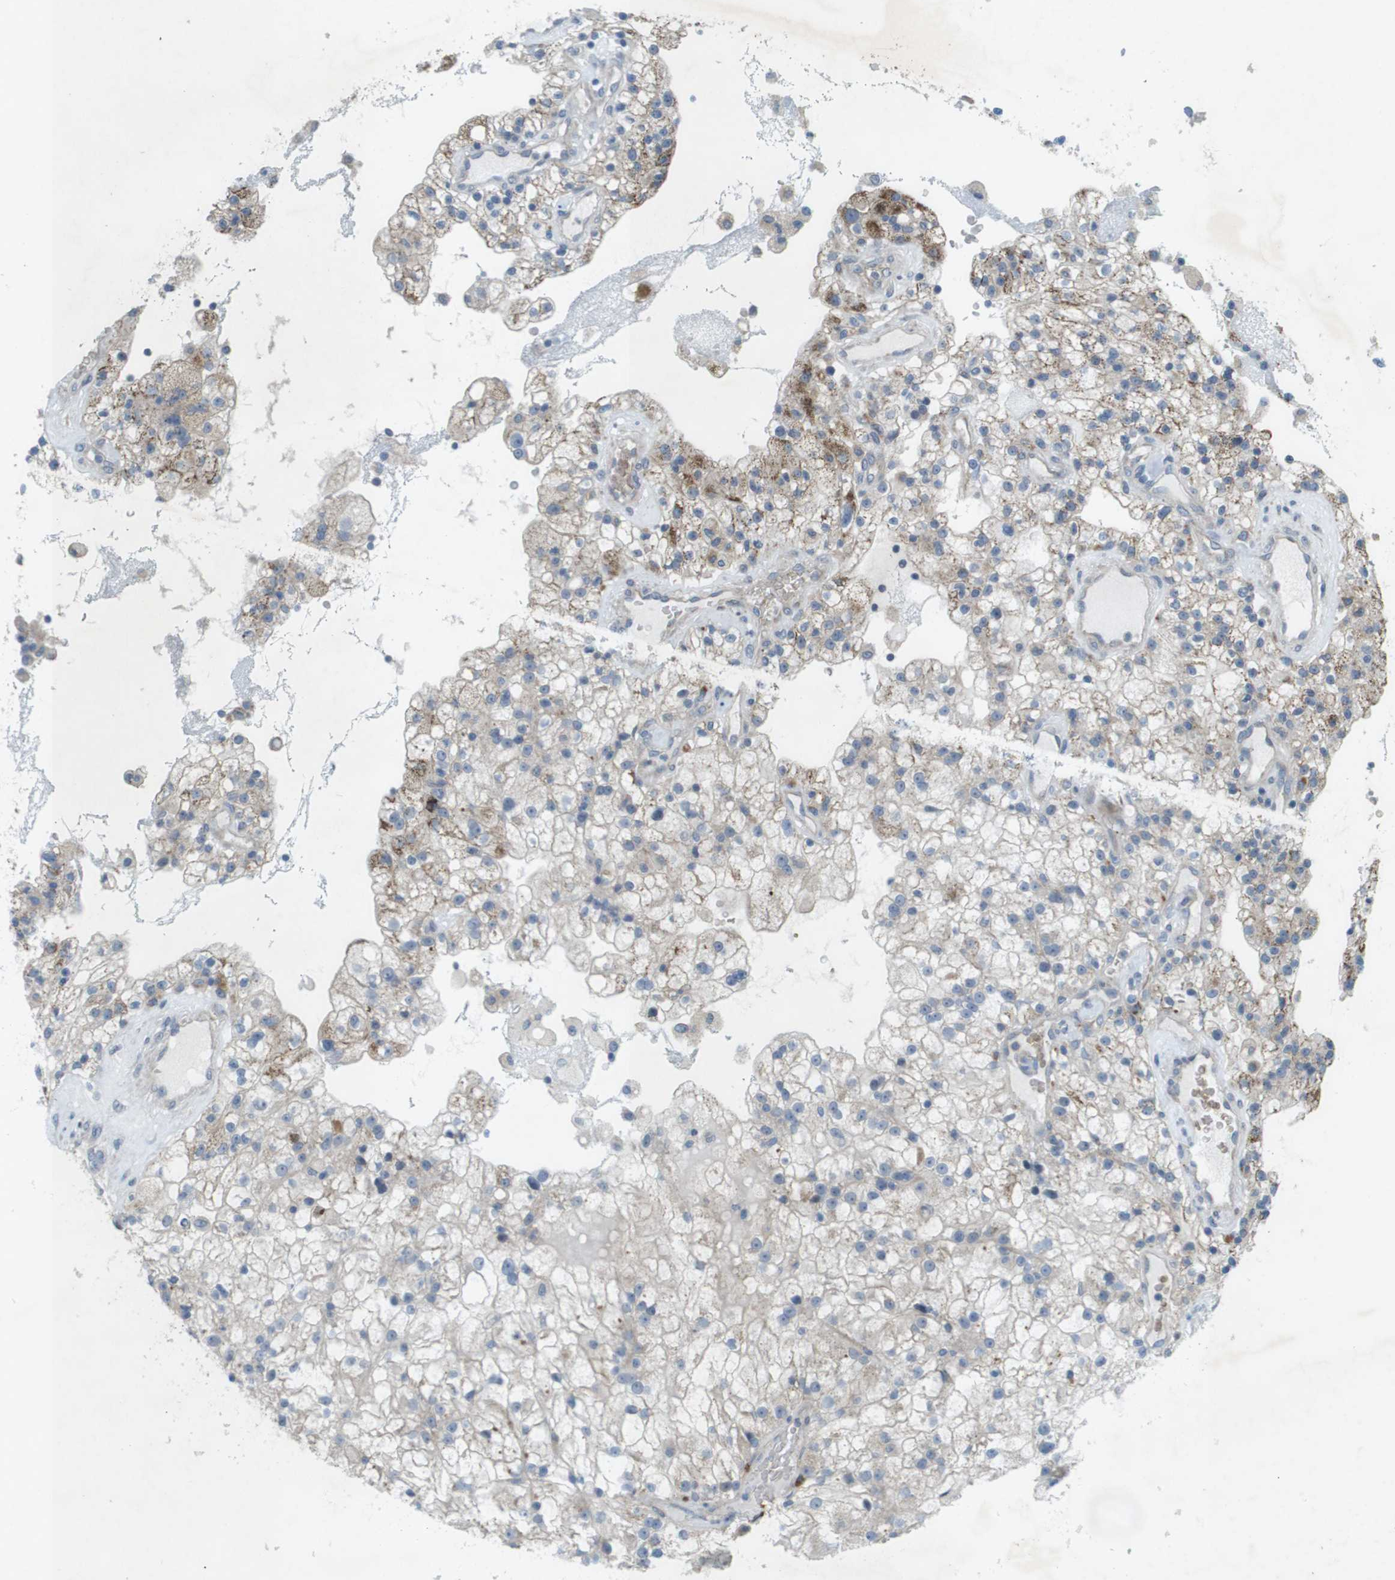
{"staining": {"intensity": "moderate", "quantity": "<25%", "location": "cytoplasmic/membranous"}, "tissue": "renal cancer", "cell_type": "Tumor cells", "image_type": "cancer", "snomed": [{"axis": "morphology", "description": "Adenocarcinoma, NOS"}, {"axis": "topography", "description": "Kidney"}], "caption": "The micrograph shows staining of adenocarcinoma (renal), revealing moderate cytoplasmic/membranous protein positivity (brown color) within tumor cells.", "gene": "TYW1", "patient": {"sex": "female", "age": 52}}